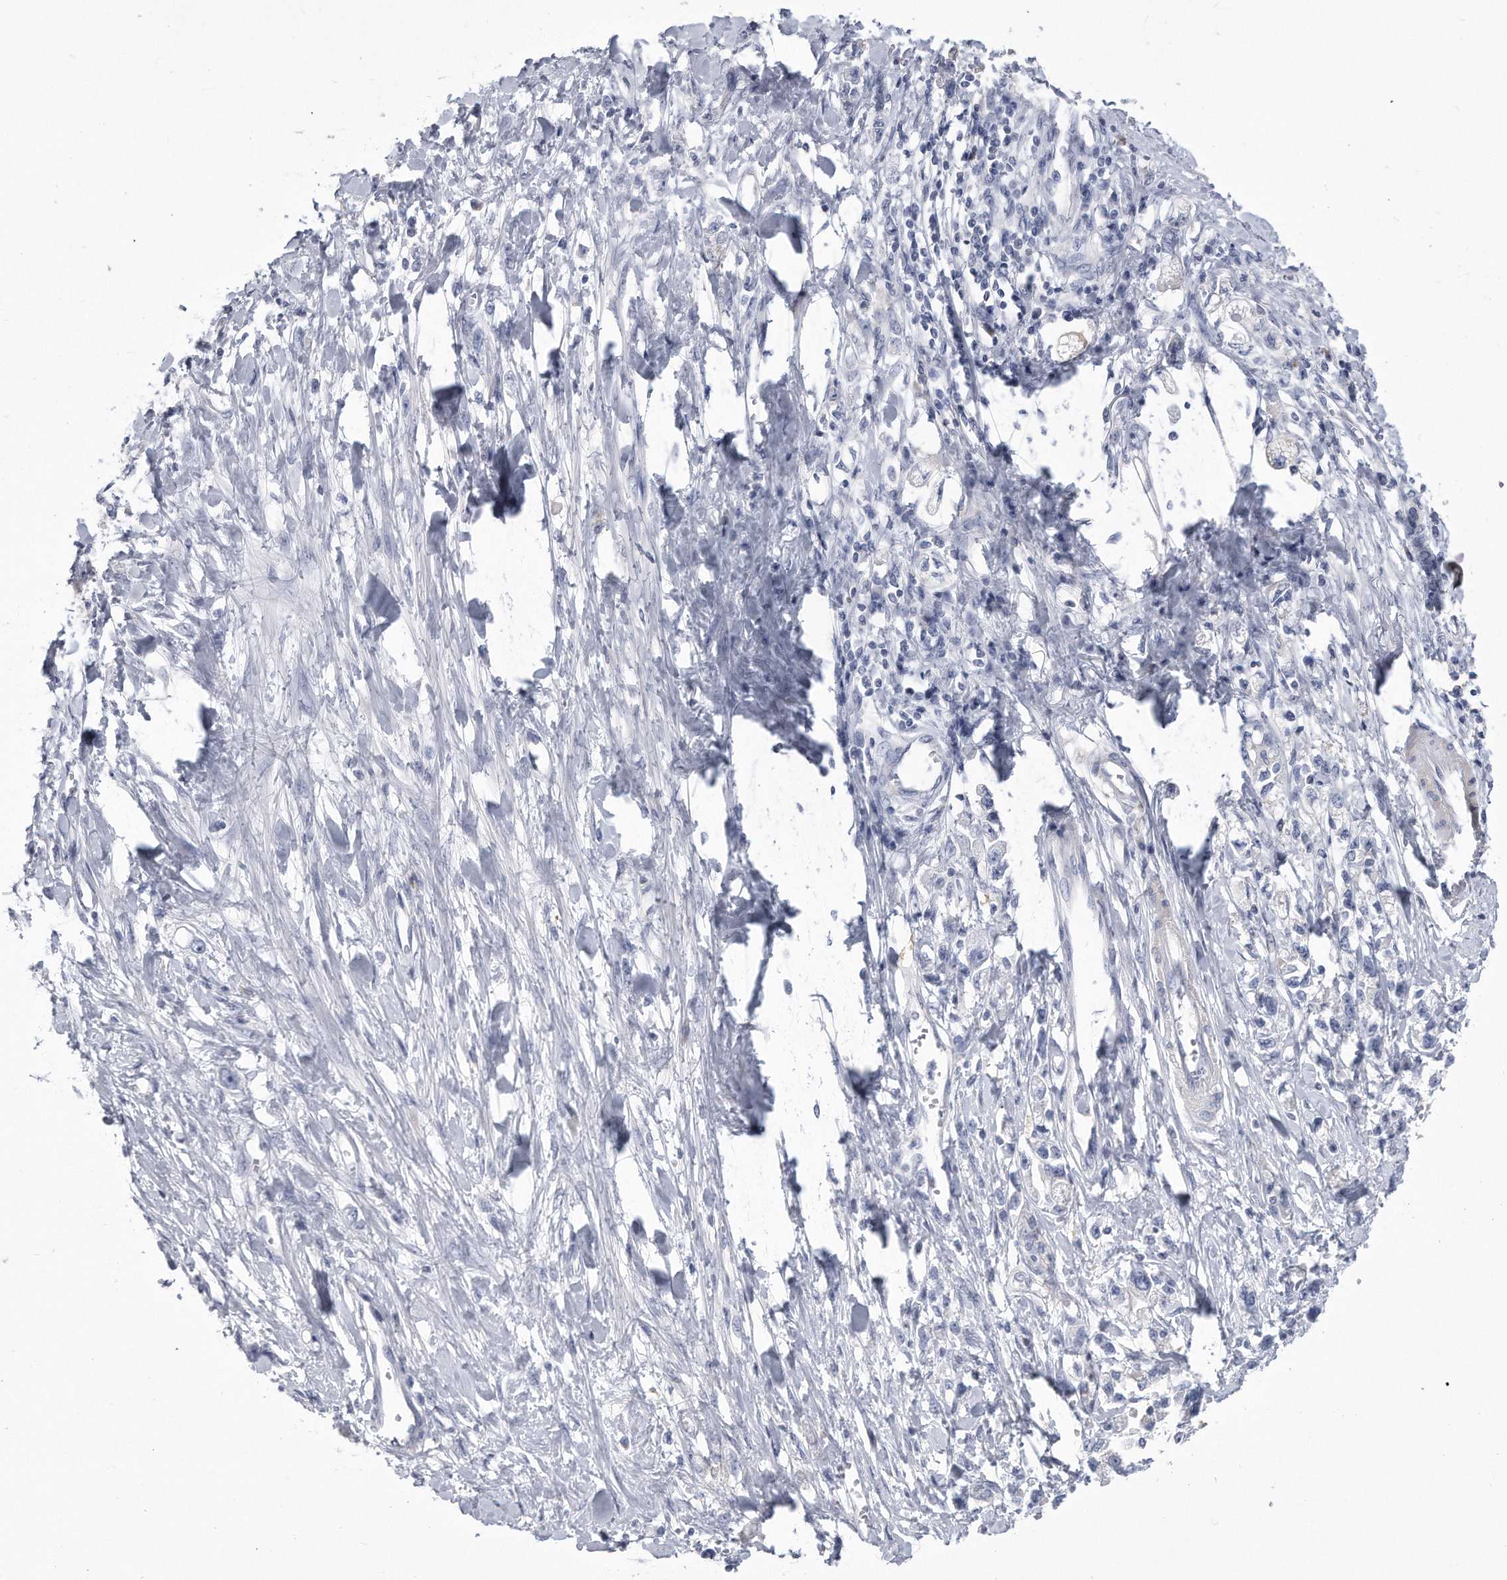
{"staining": {"intensity": "negative", "quantity": "none", "location": "none"}, "tissue": "stomach cancer", "cell_type": "Tumor cells", "image_type": "cancer", "snomed": [{"axis": "morphology", "description": "Adenocarcinoma, NOS"}, {"axis": "topography", "description": "Stomach"}], "caption": "An immunohistochemistry (IHC) micrograph of stomach cancer (adenocarcinoma) is shown. There is no staining in tumor cells of stomach cancer (adenocarcinoma).", "gene": "PYGB", "patient": {"sex": "female", "age": 76}}